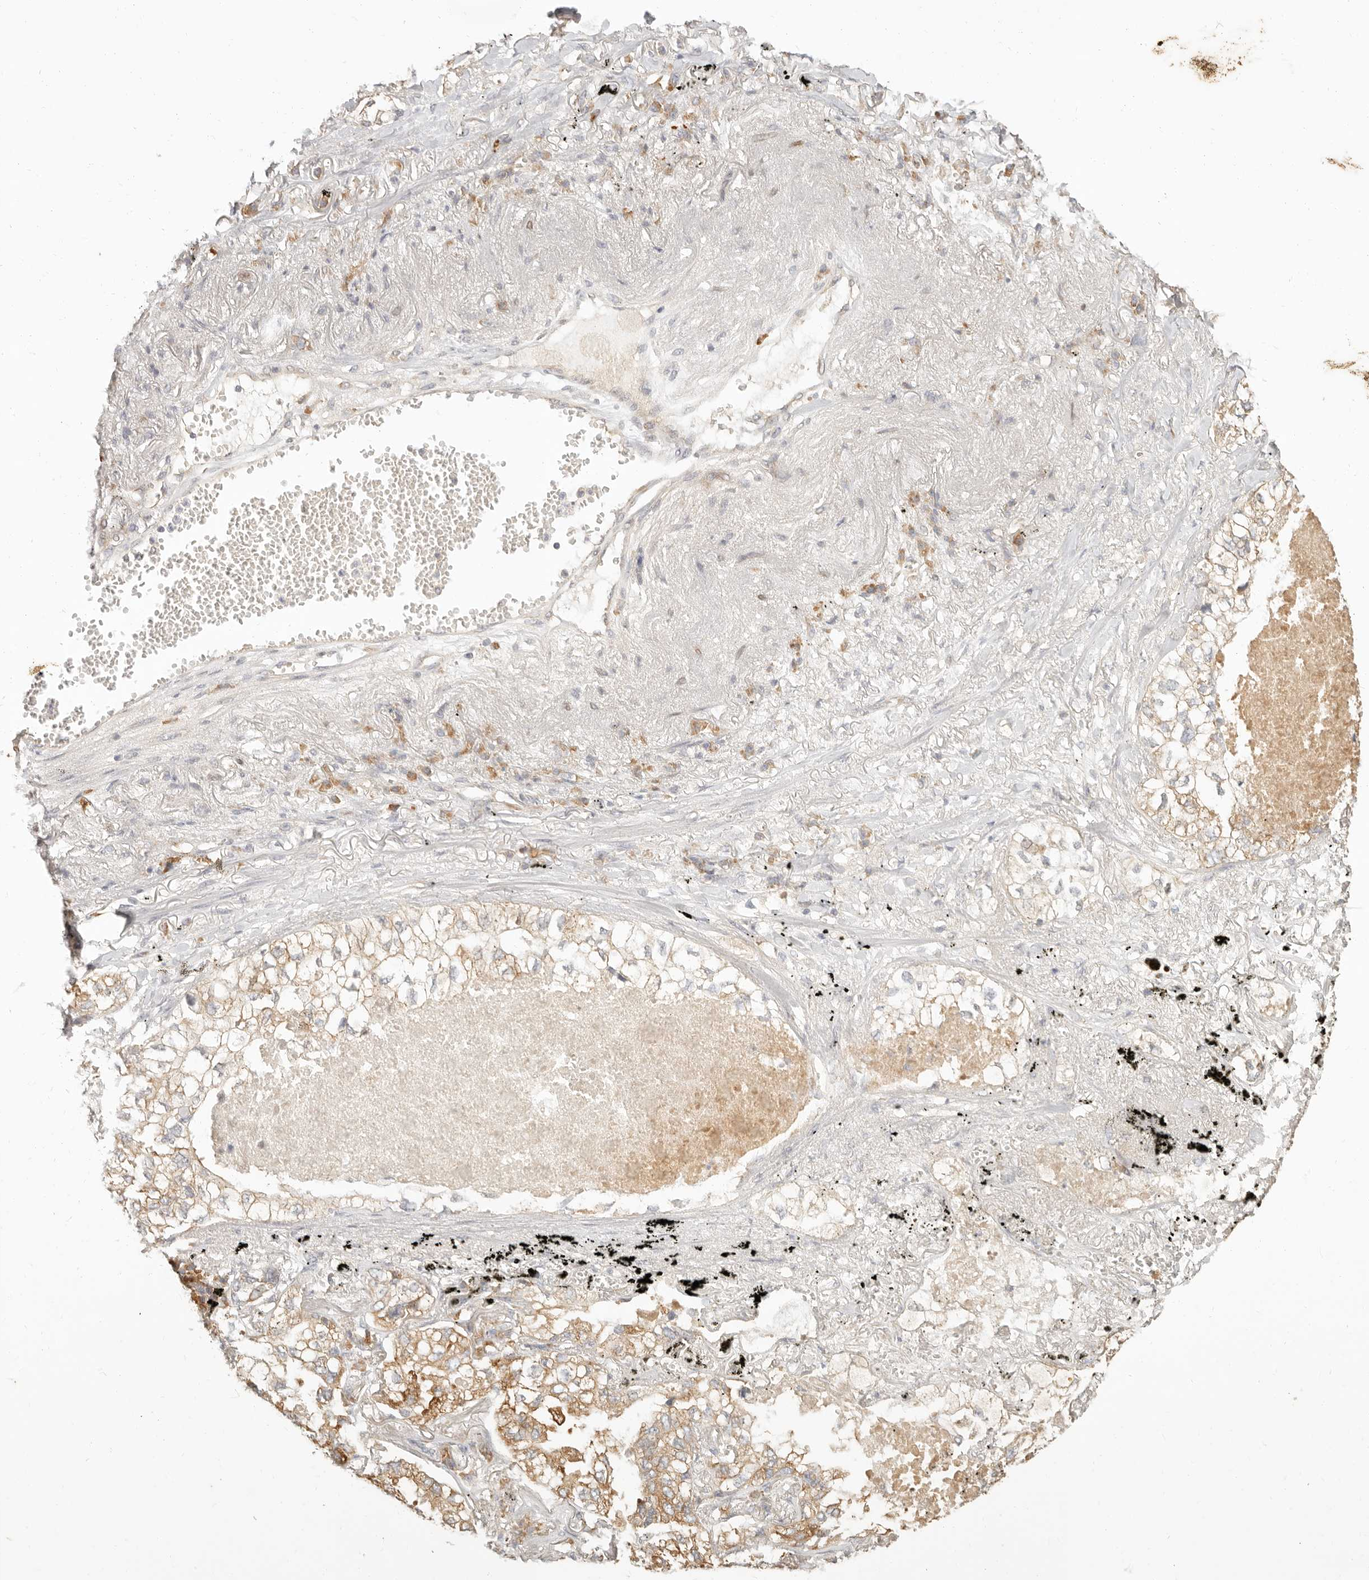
{"staining": {"intensity": "moderate", "quantity": ">75%", "location": "cytoplasmic/membranous"}, "tissue": "lung cancer", "cell_type": "Tumor cells", "image_type": "cancer", "snomed": [{"axis": "morphology", "description": "Adenocarcinoma, NOS"}, {"axis": "topography", "description": "Lung"}], "caption": "Immunohistochemical staining of lung cancer shows medium levels of moderate cytoplasmic/membranous protein expression in about >75% of tumor cells.", "gene": "PABPC4", "patient": {"sex": "male", "age": 65}}